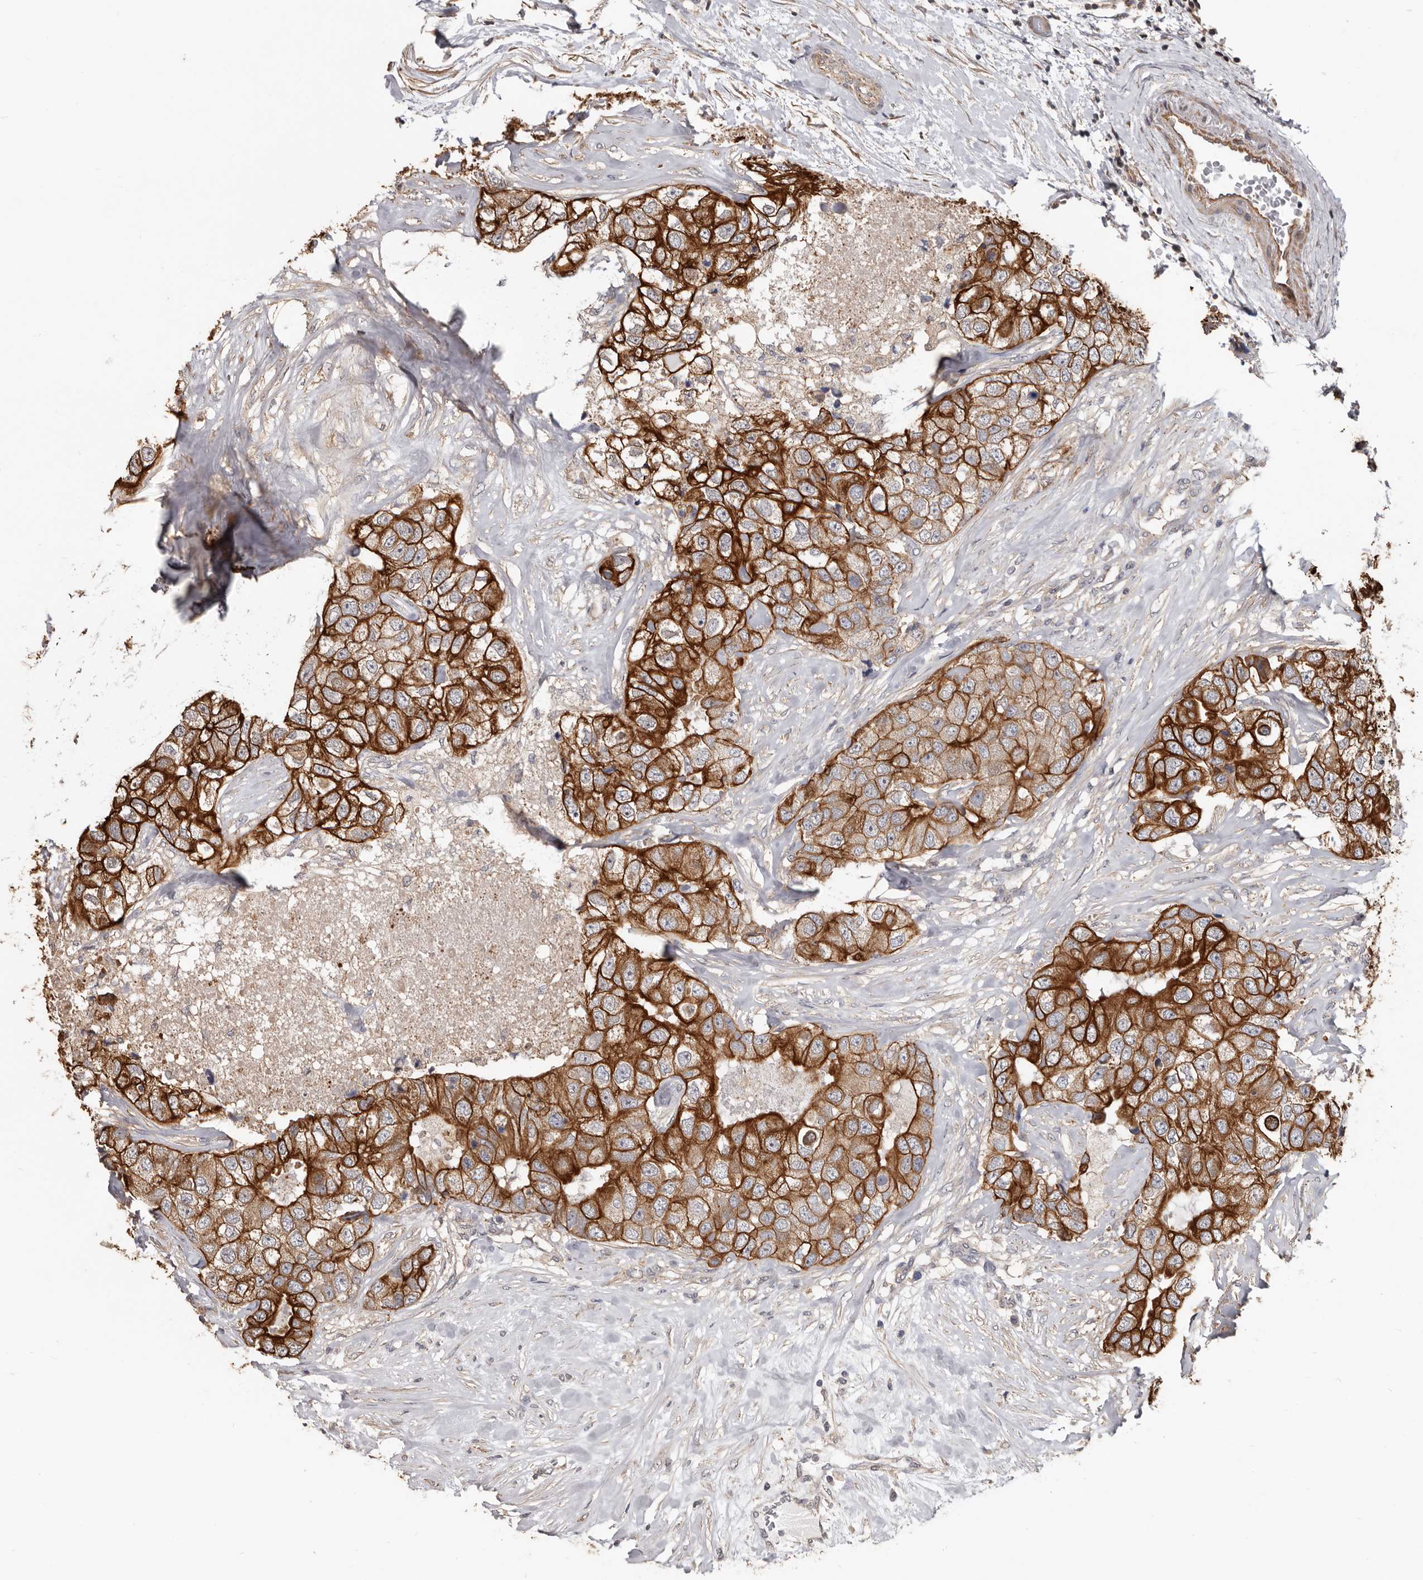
{"staining": {"intensity": "strong", "quantity": ">75%", "location": "cytoplasmic/membranous"}, "tissue": "breast cancer", "cell_type": "Tumor cells", "image_type": "cancer", "snomed": [{"axis": "morphology", "description": "Duct carcinoma"}, {"axis": "topography", "description": "Breast"}], "caption": "Protein staining shows strong cytoplasmic/membranous expression in approximately >75% of tumor cells in breast invasive ductal carcinoma.", "gene": "MRPL18", "patient": {"sex": "female", "age": 62}}